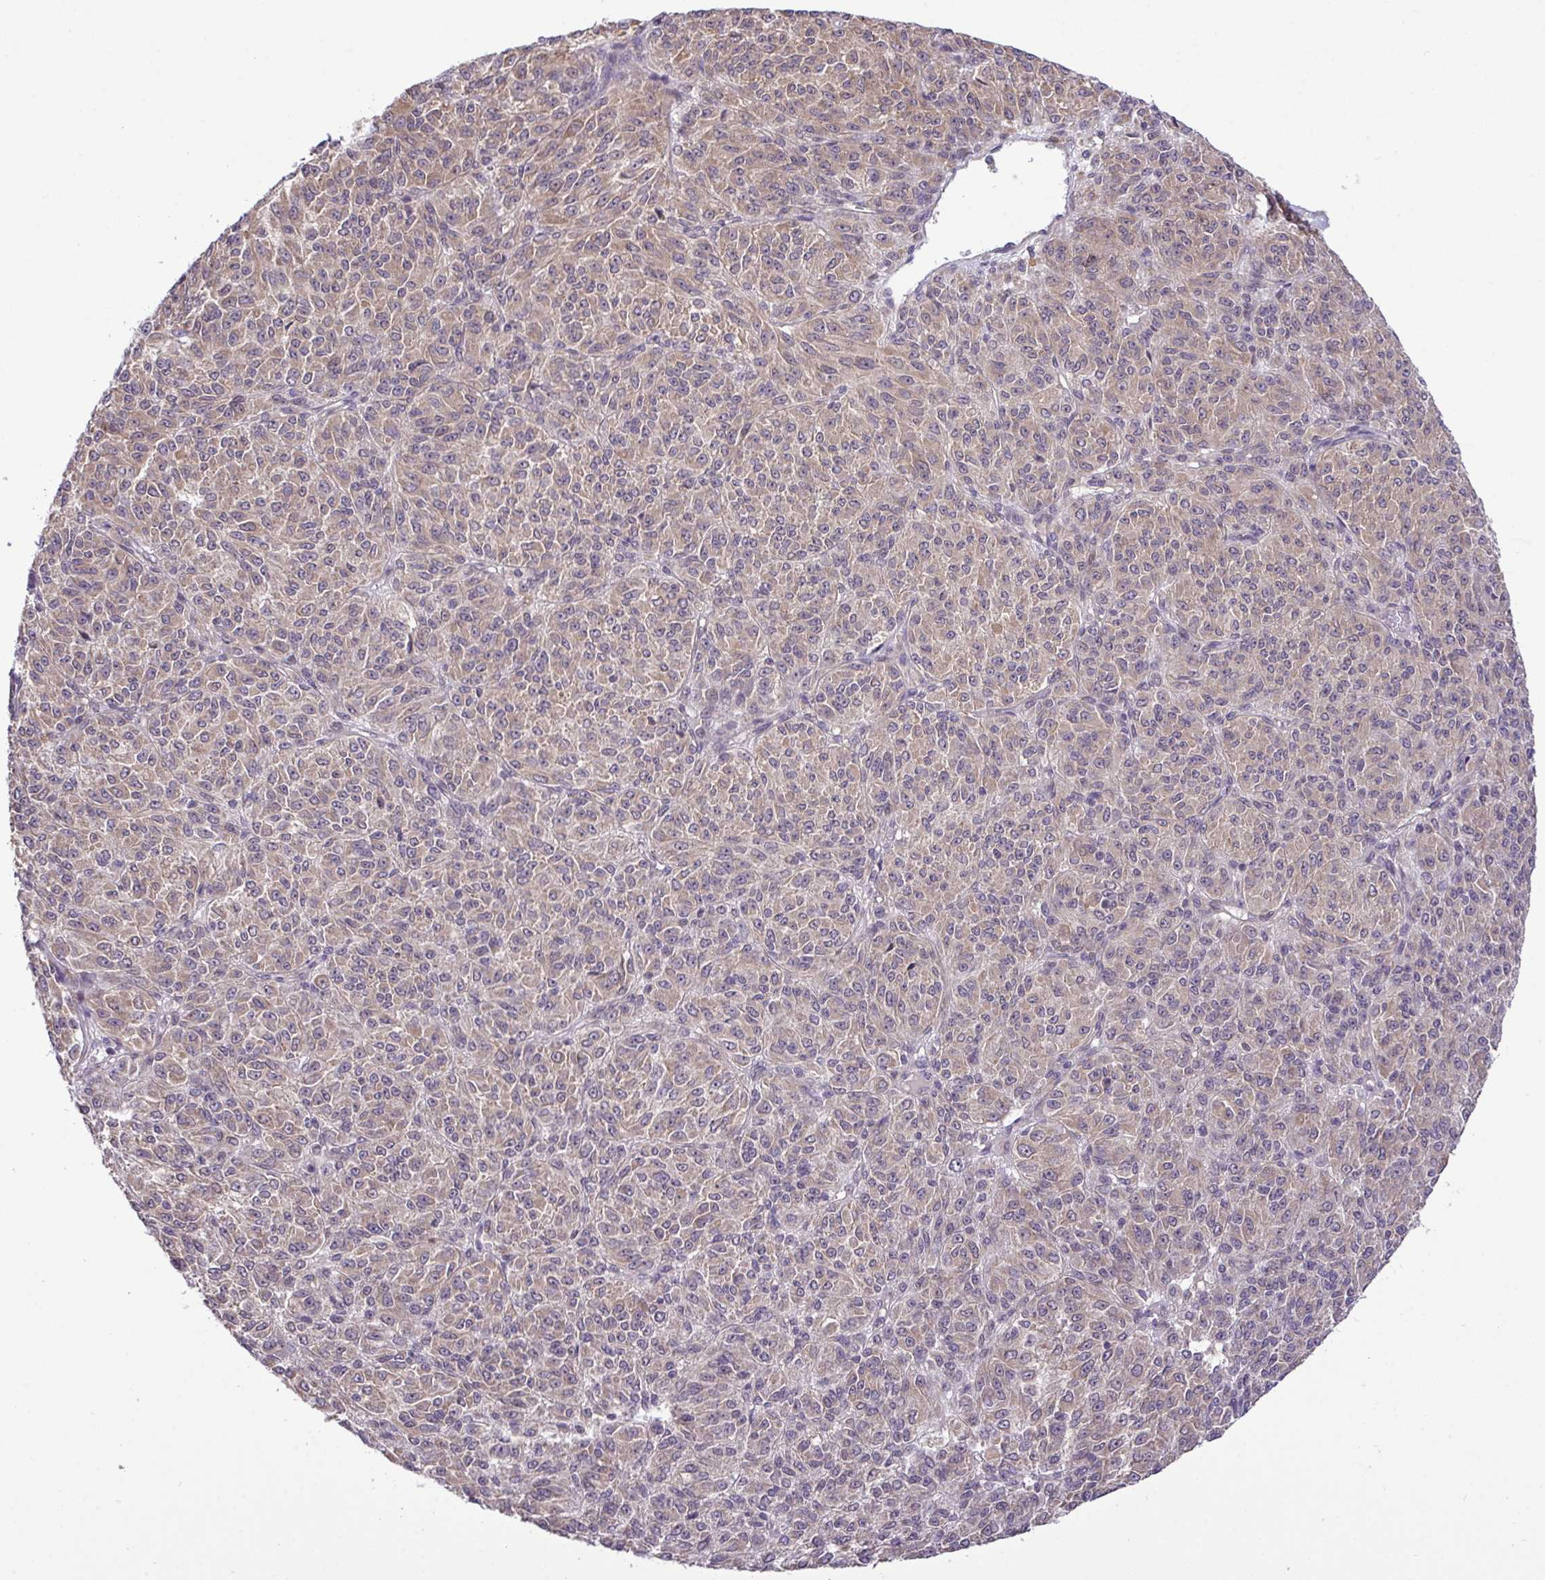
{"staining": {"intensity": "moderate", "quantity": "25%-75%", "location": "cytoplasmic/membranous"}, "tissue": "melanoma", "cell_type": "Tumor cells", "image_type": "cancer", "snomed": [{"axis": "morphology", "description": "Malignant melanoma, Metastatic site"}, {"axis": "topography", "description": "Brain"}], "caption": "Immunohistochemistry (DAB (3,3'-diaminobenzidine)) staining of human melanoma shows moderate cytoplasmic/membranous protein expression in approximately 25%-75% of tumor cells. The protein of interest is shown in brown color, while the nuclei are stained blue.", "gene": "CMPK1", "patient": {"sex": "female", "age": 56}}